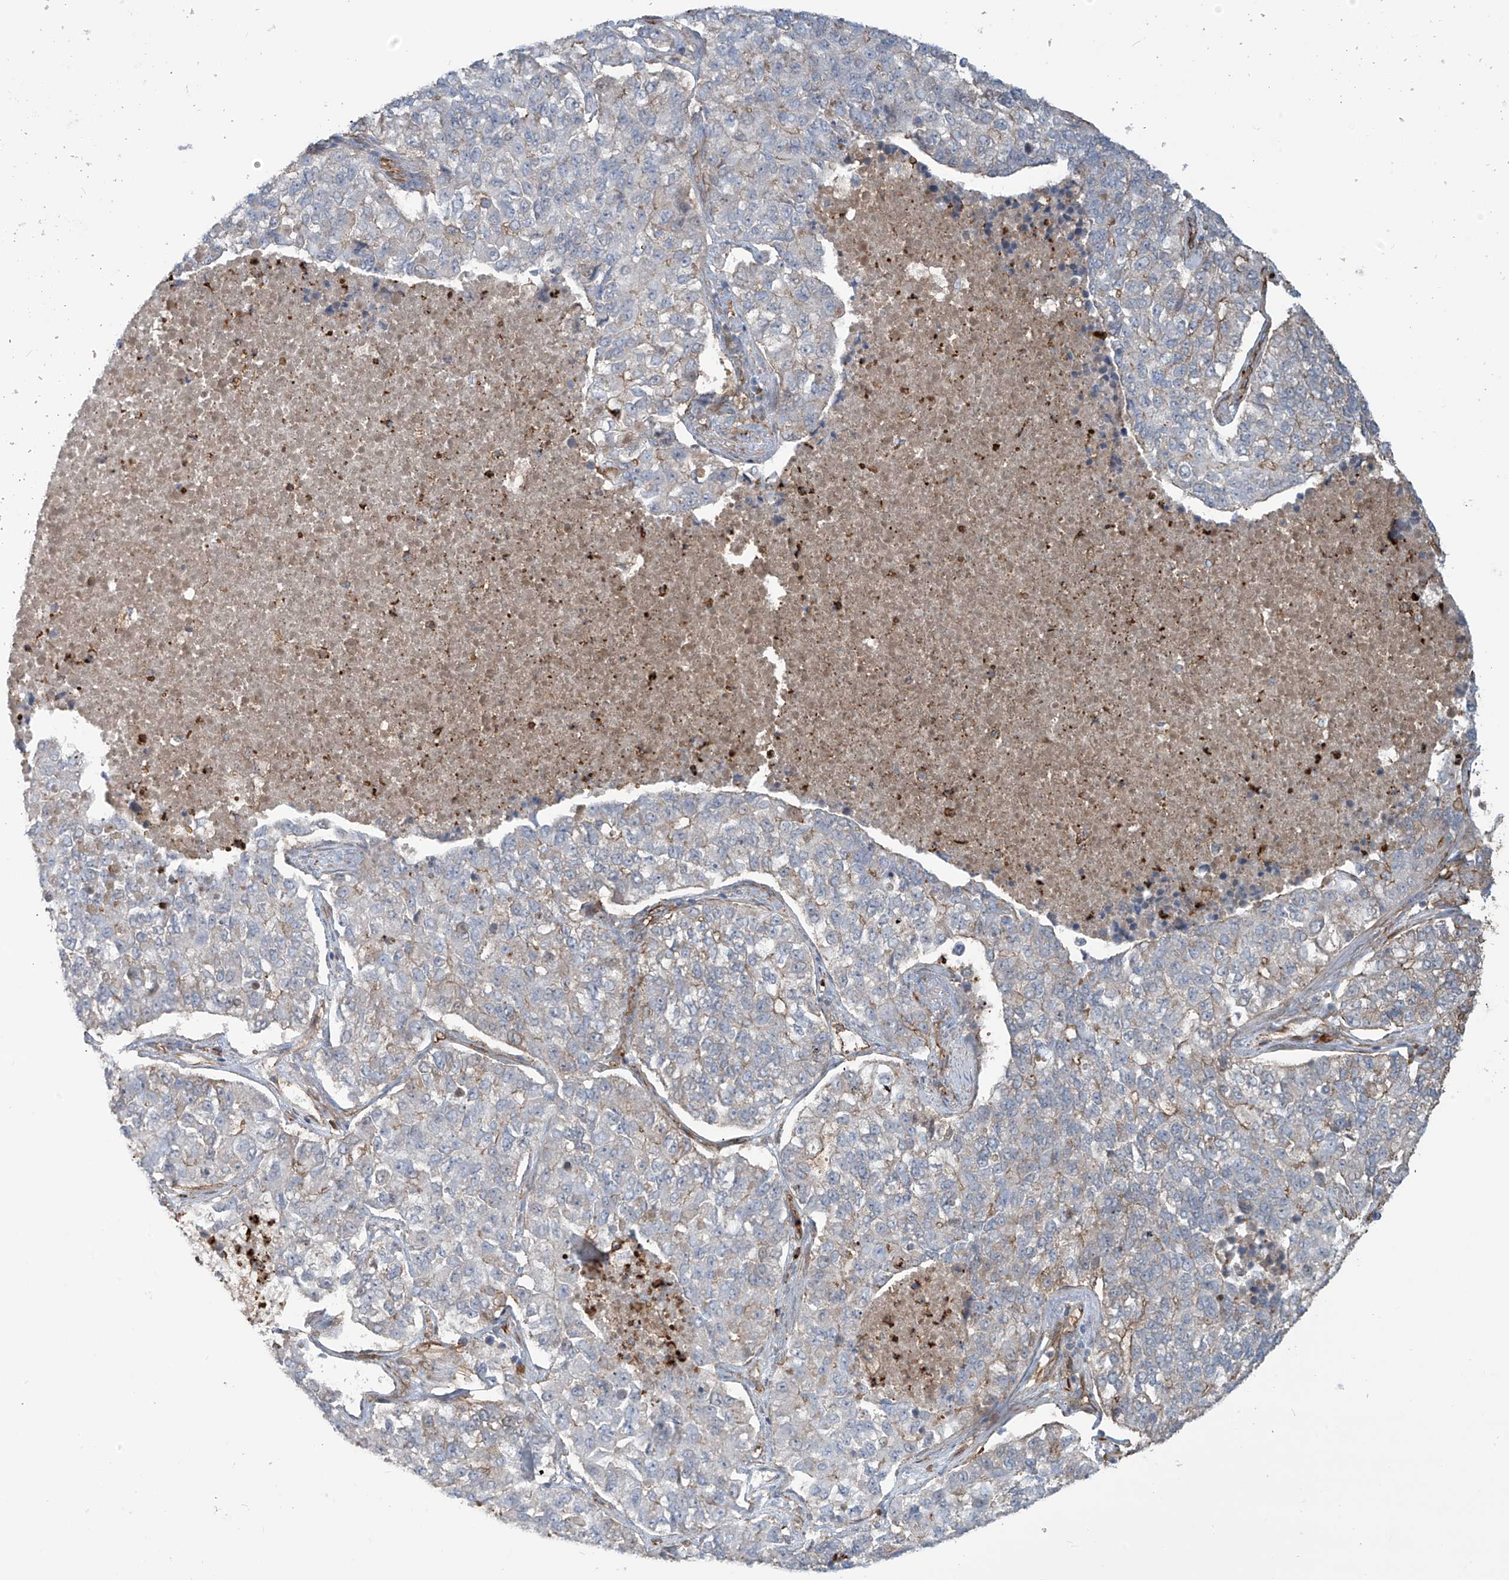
{"staining": {"intensity": "weak", "quantity": "<25%", "location": "cytoplasmic/membranous"}, "tissue": "lung cancer", "cell_type": "Tumor cells", "image_type": "cancer", "snomed": [{"axis": "morphology", "description": "Adenocarcinoma, NOS"}, {"axis": "topography", "description": "Lung"}], "caption": "Tumor cells are negative for brown protein staining in lung adenocarcinoma. (DAB (3,3'-diaminobenzidine) IHC with hematoxylin counter stain).", "gene": "SLC9A2", "patient": {"sex": "male", "age": 49}}